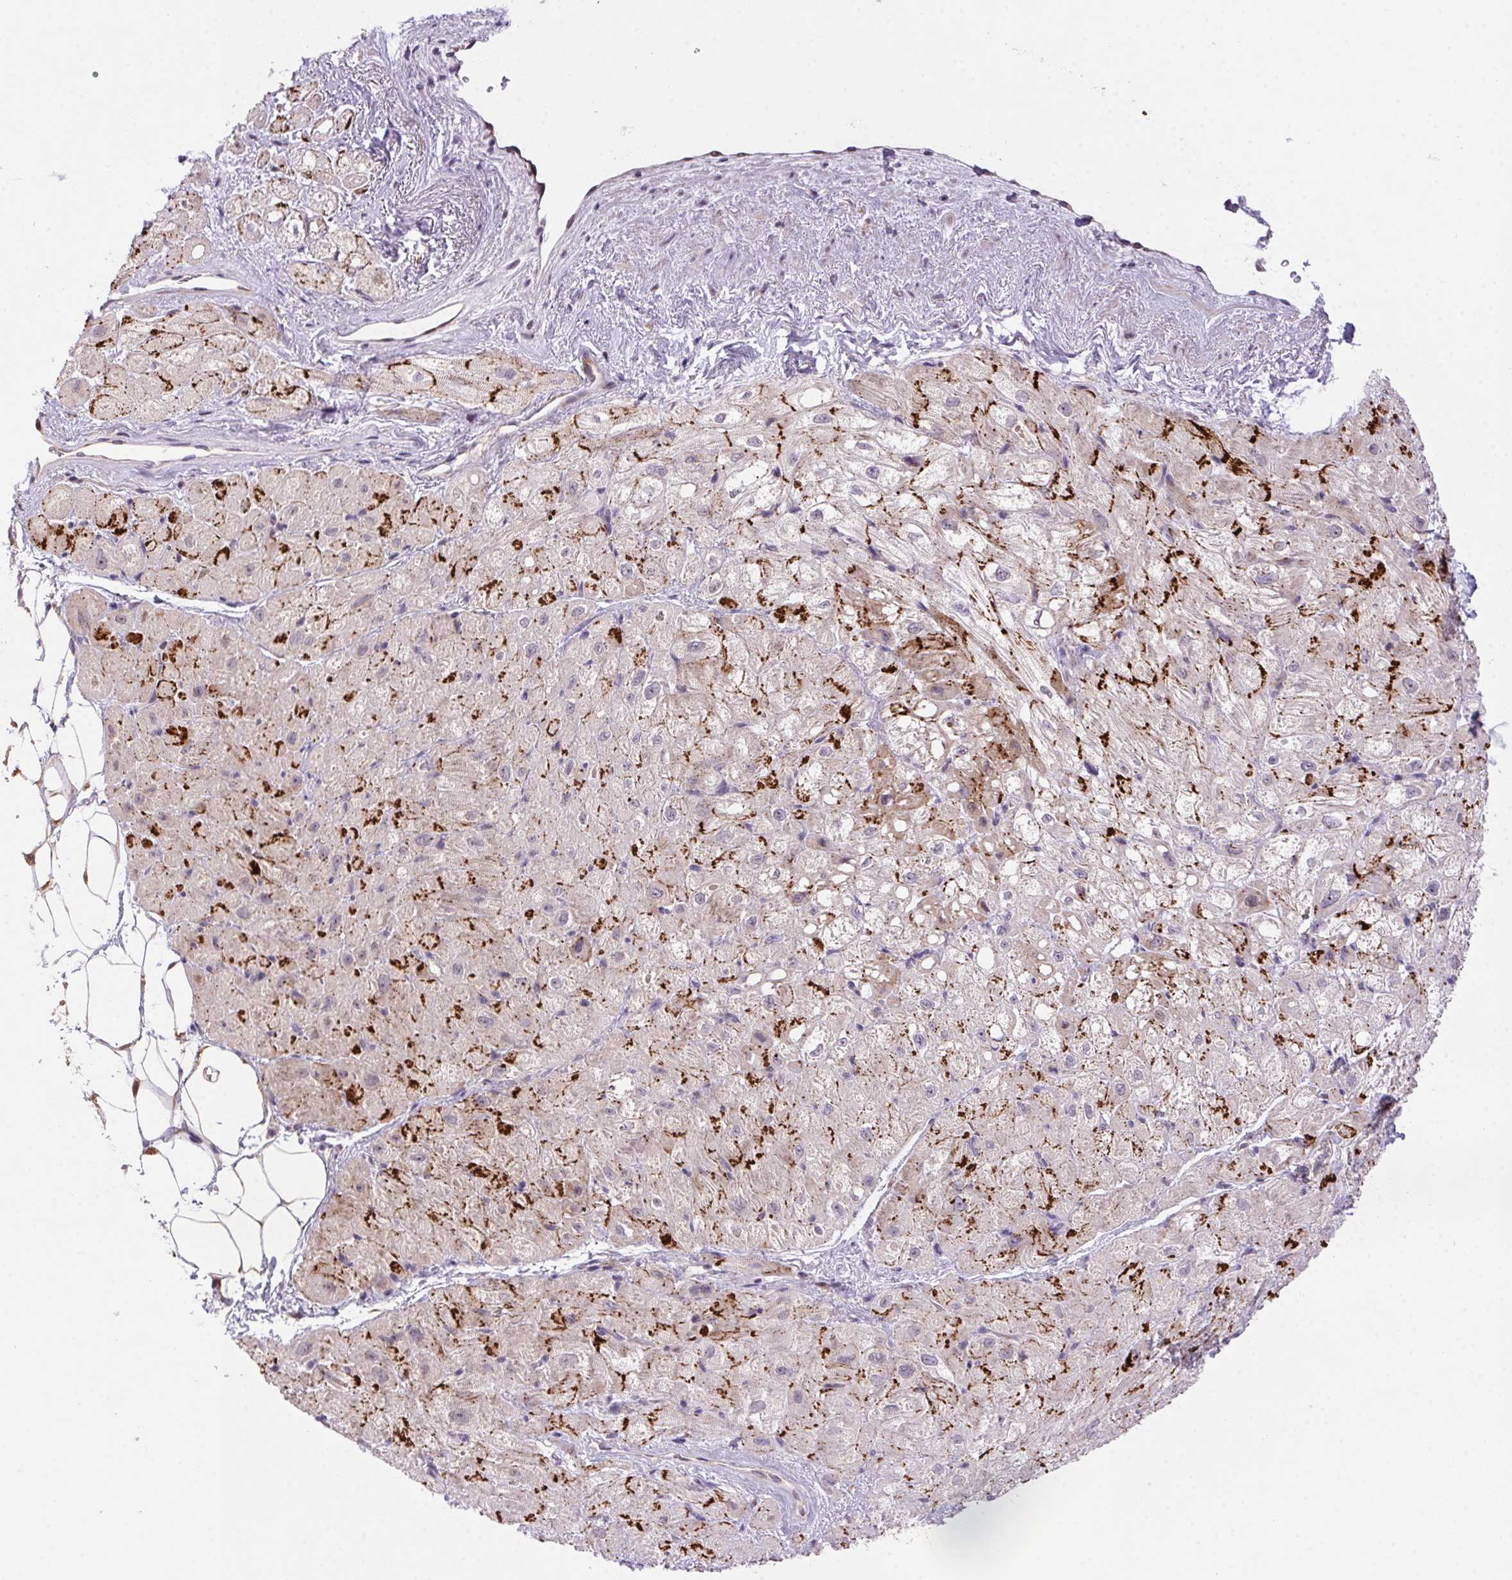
{"staining": {"intensity": "moderate", "quantity": "25%-75%", "location": "cytoplasmic/membranous"}, "tissue": "heart muscle", "cell_type": "Cardiomyocytes", "image_type": "normal", "snomed": [{"axis": "morphology", "description": "Normal tissue, NOS"}, {"axis": "topography", "description": "Heart"}], "caption": "Heart muscle stained with DAB (3,3'-diaminobenzidine) immunohistochemistry displays medium levels of moderate cytoplasmic/membranous expression in about 25%-75% of cardiomyocytes. (Brightfield microscopy of DAB IHC at high magnification).", "gene": "LRRTM1", "patient": {"sex": "female", "age": 69}}